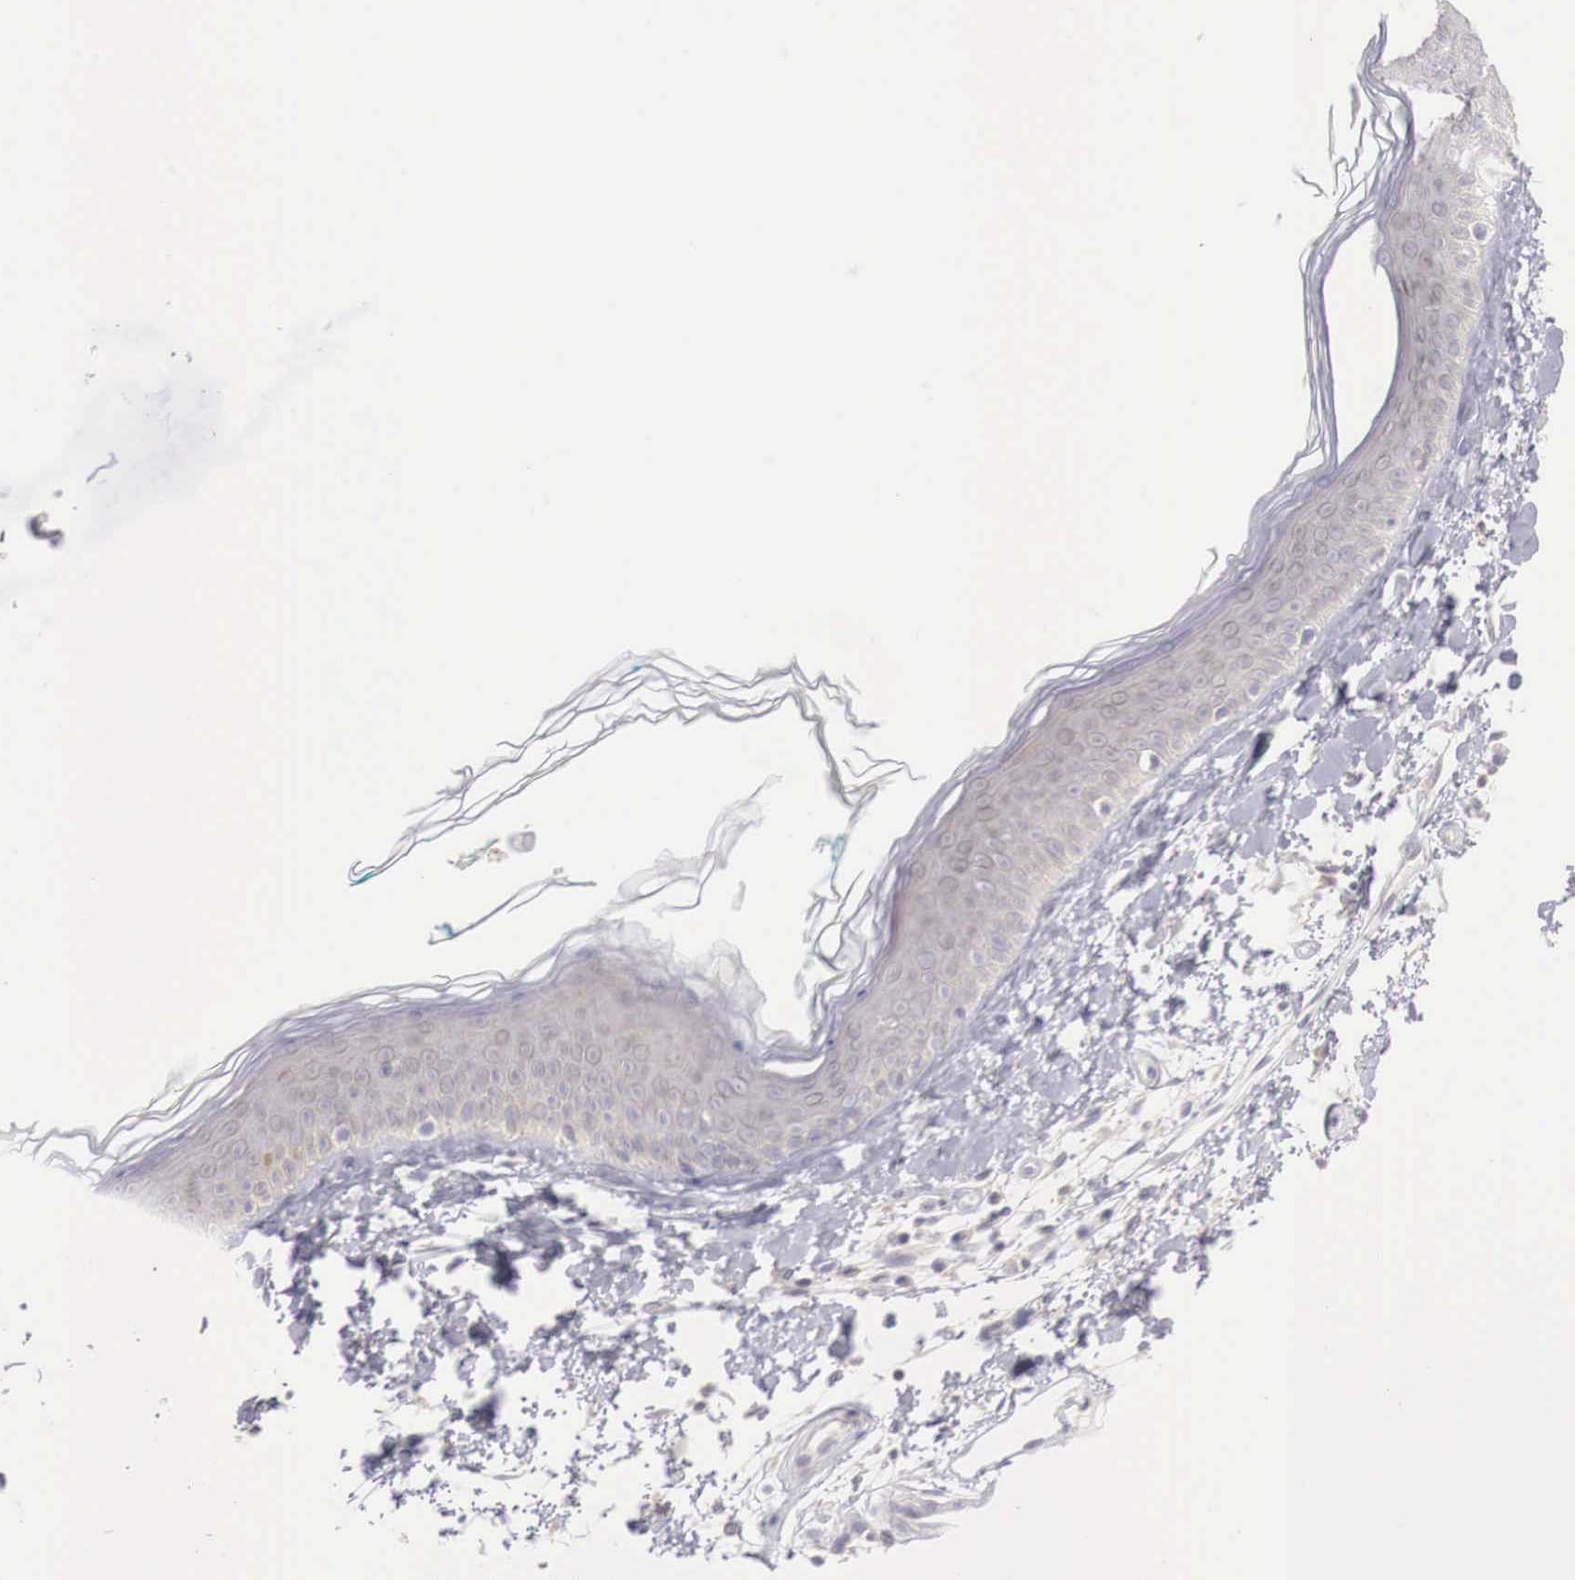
{"staining": {"intensity": "negative", "quantity": "none", "location": "none"}, "tissue": "skin", "cell_type": "Fibroblasts", "image_type": "normal", "snomed": [{"axis": "morphology", "description": "Normal tissue, NOS"}, {"axis": "topography", "description": "Skin"}], "caption": "IHC of unremarkable skin demonstrates no positivity in fibroblasts. (Immunohistochemistry, brightfield microscopy, high magnification).", "gene": "TRIM13", "patient": {"sex": "male", "age": 86}}